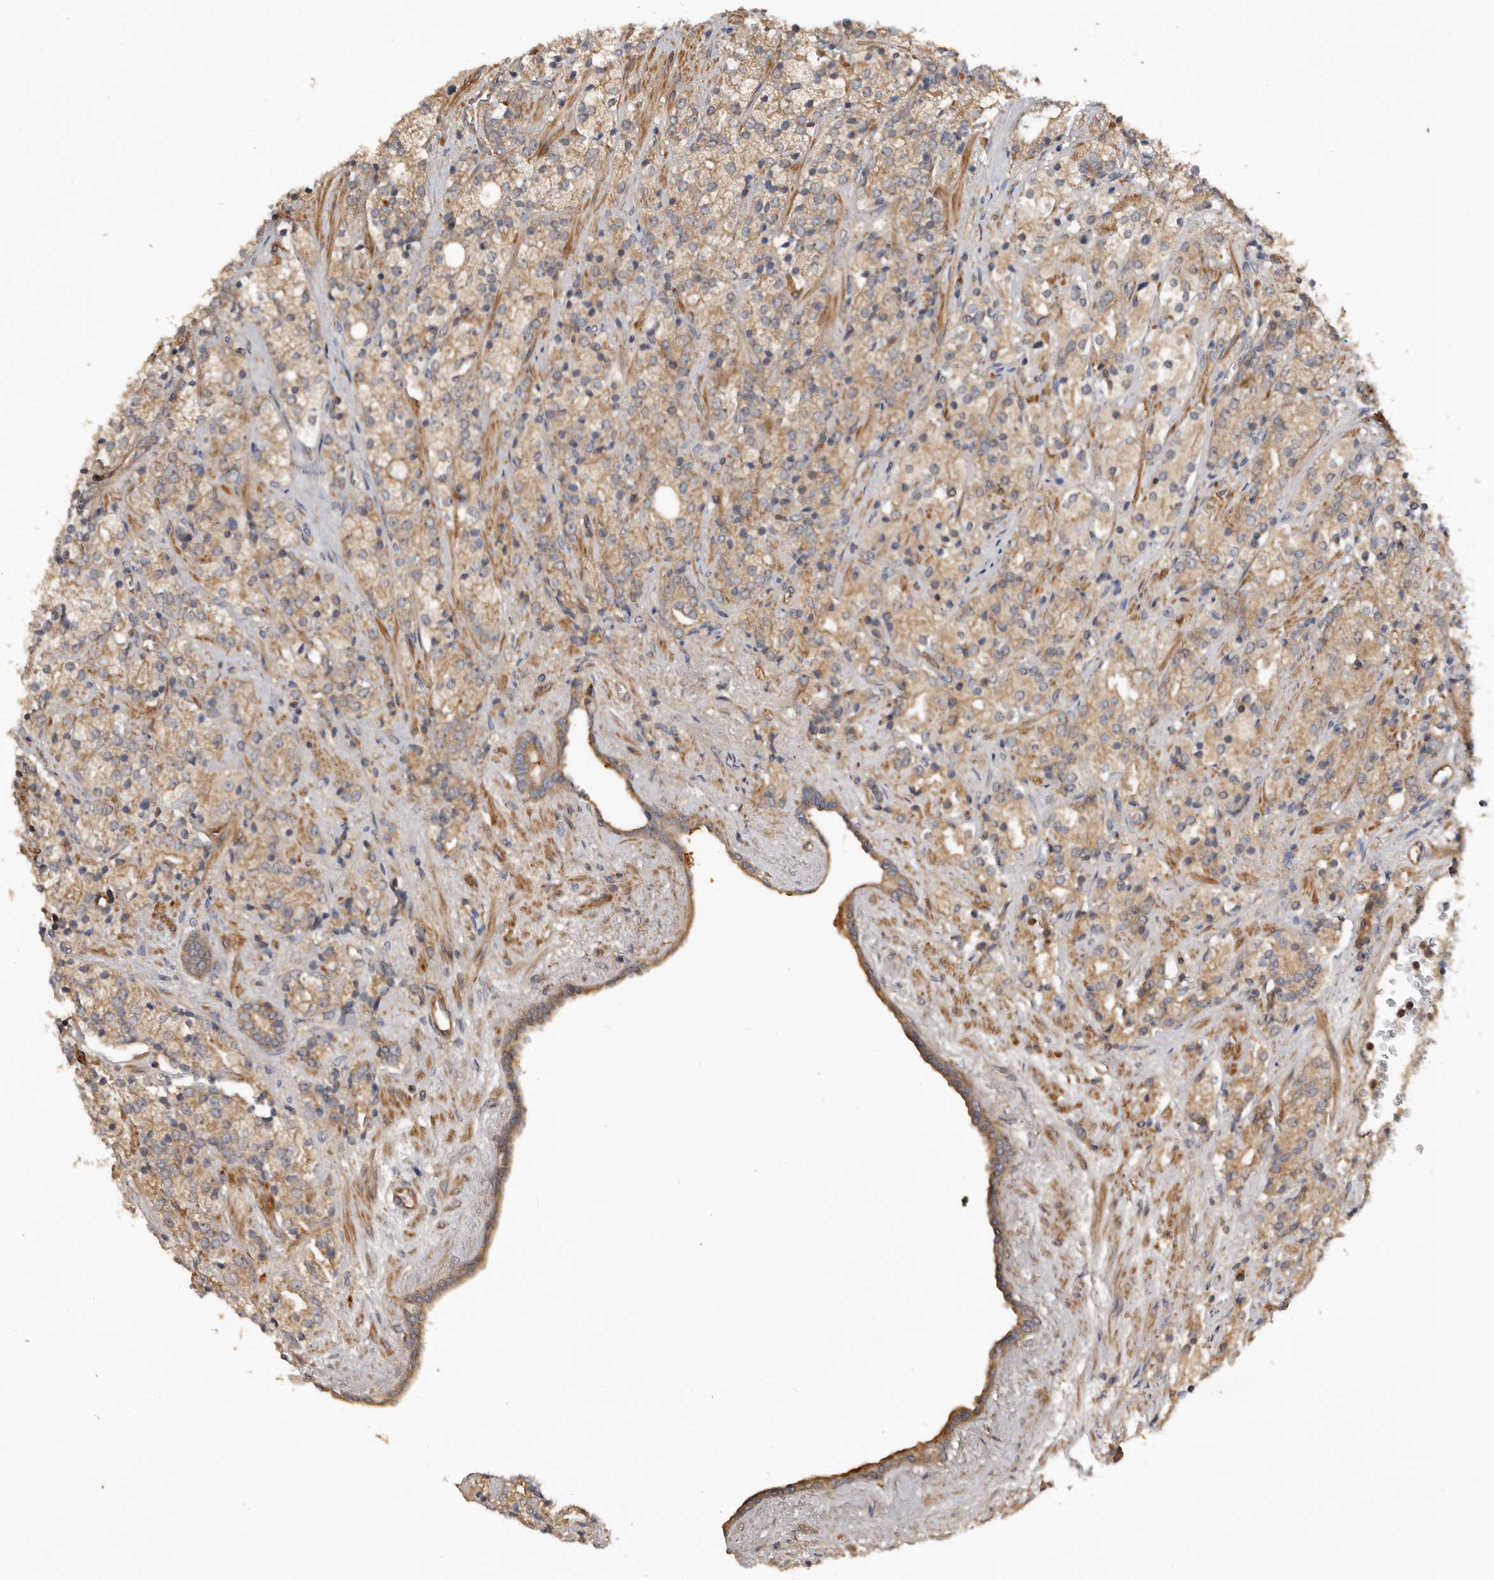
{"staining": {"intensity": "weak", "quantity": ">75%", "location": "cytoplasmic/membranous"}, "tissue": "prostate cancer", "cell_type": "Tumor cells", "image_type": "cancer", "snomed": [{"axis": "morphology", "description": "Adenocarcinoma, High grade"}, {"axis": "topography", "description": "Prostate"}], "caption": "About >75% of tumor cells in human prostate cancer (high-grade adenocarcinoma) reveal weak cytoplasmic/membranous protein positivity as visualized by brown immunohistochemical staining.", "gene": "DNAJB4", "patient": {"sex": "male", "age": 71}}